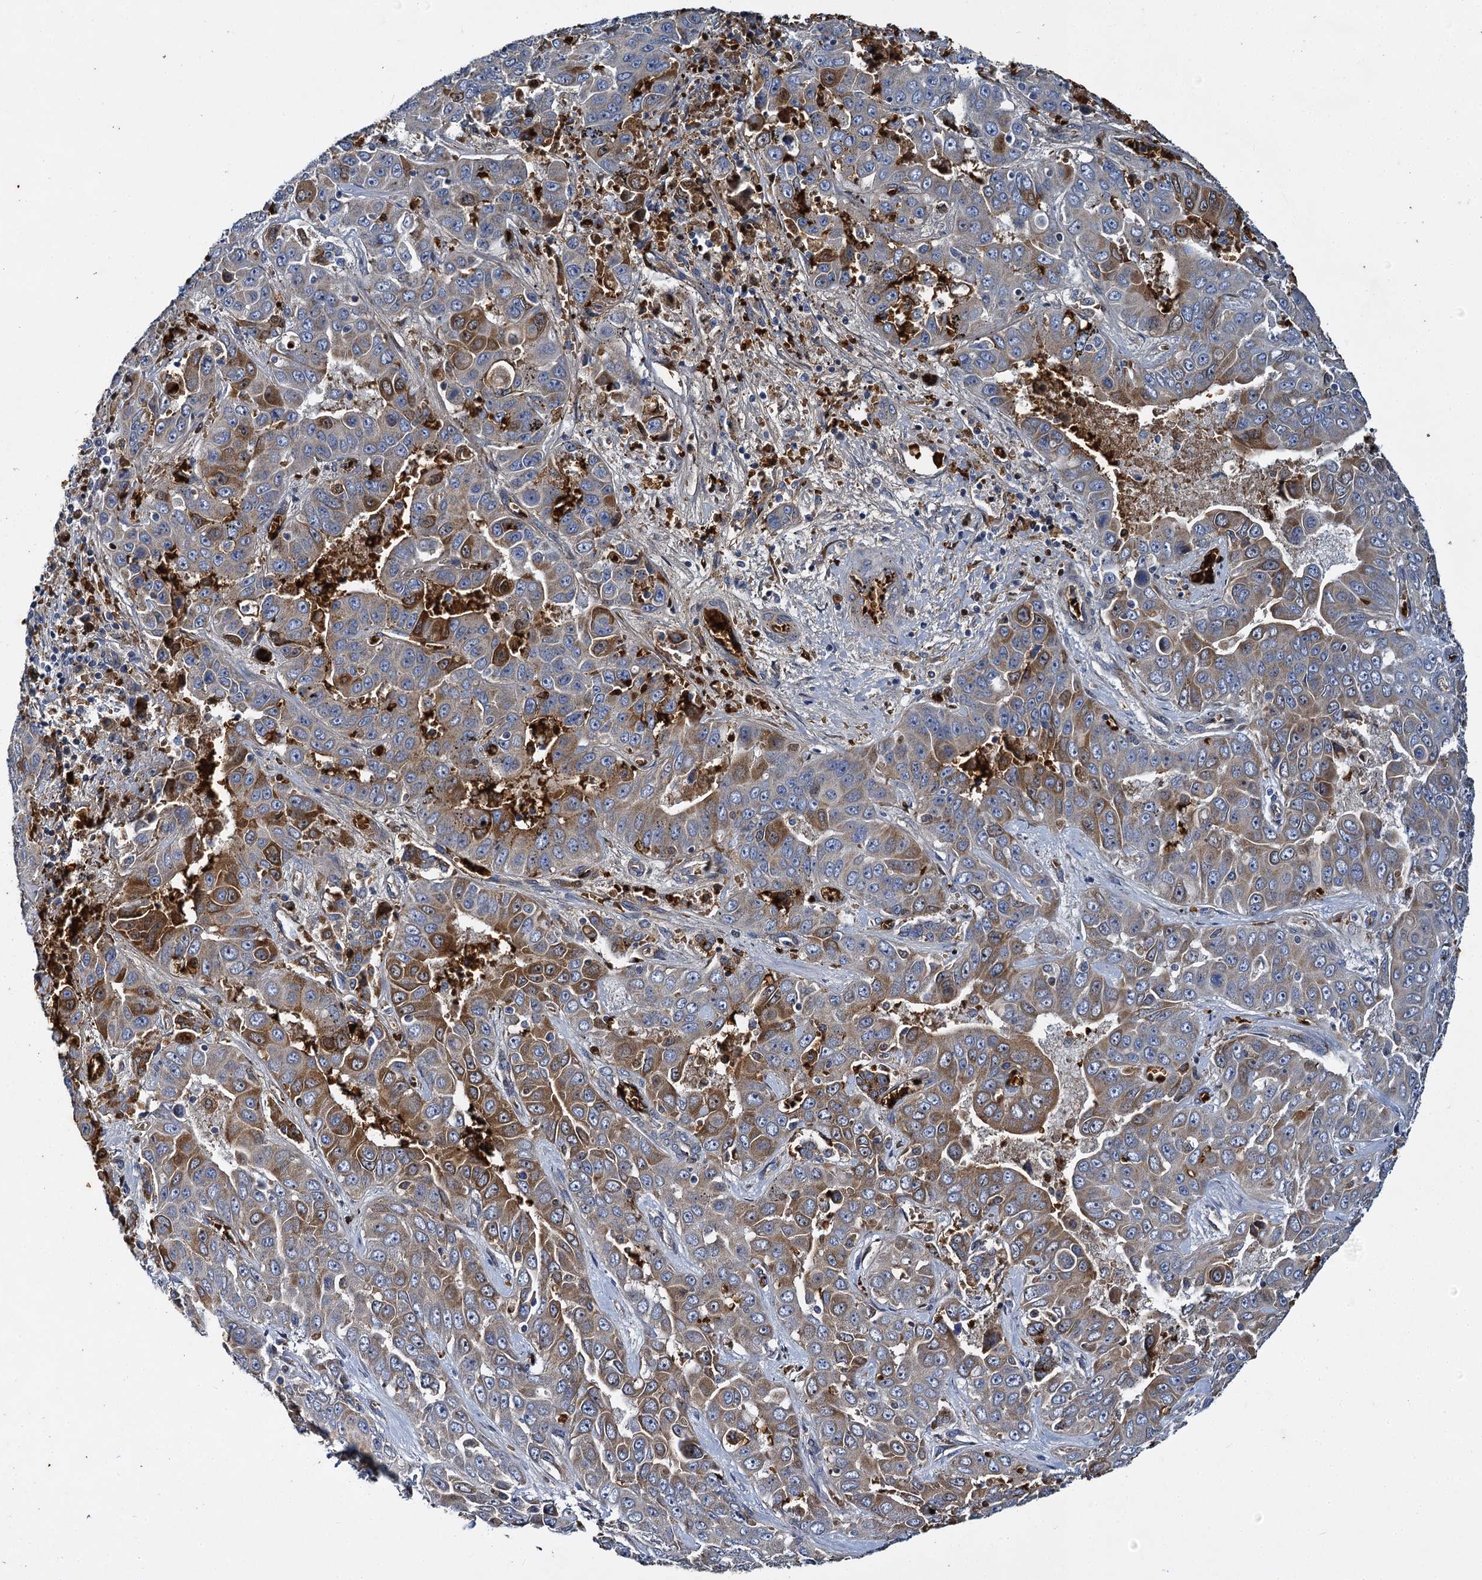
{"staining": {"intensity": "moderate", "quantity": "25%-75%", "location": "cytoplasmic/membranous"}, "tissue": "liver cancer", "cell_type": "Tumor cells", "image_type": "cancer", "snomed": [{"axis": "morphology", "description": "Cholangiocarcinoma"}, {"axis": "topography", "description": "Liver"}], "caption": "Moderate cytoplasmic/membranous staining is appreciated in approximately 25%-75% of tumor cells in liver cancer.", "gene": "BCS1L", "patient": {"sex": "female", "age": 52}}